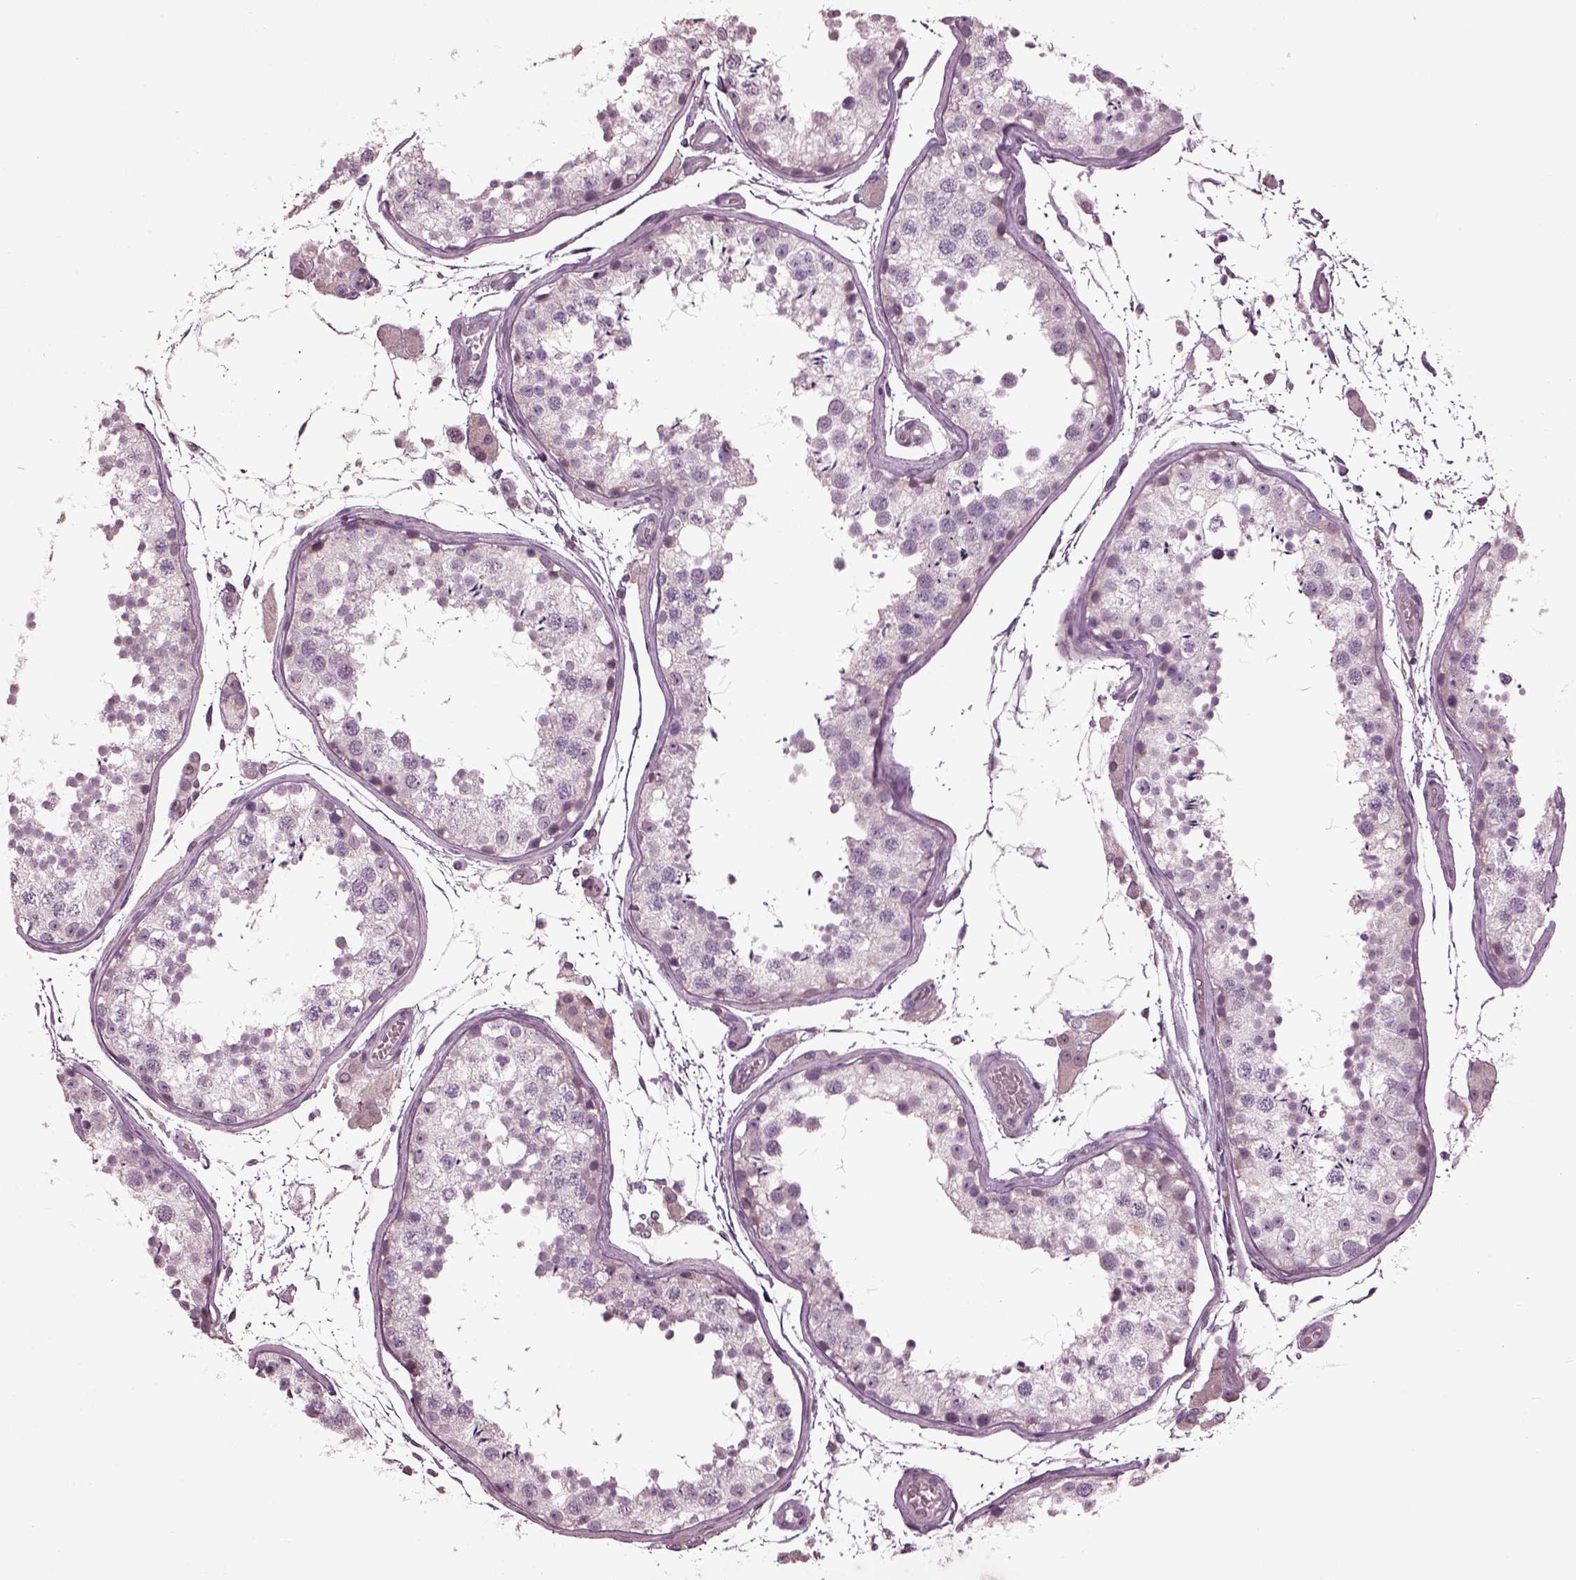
{"staining": {"intensity": "weak", "quantity": "<25%", "location": "cytoplasmic/membranous"}, "tissue": "testis", "cell_type": "Cells in seminiferous ducts", "image_type": "normal", "snomed": [{"axis": "morphology", "description": "Normal tissue, NOS"}, {"axis": "topography", "description": "Testis"}], "caption": "Immunohistochemistry of benign human testis demonstrates no staining in cells in seminiferous ducts. (Brightfield microscopy of DAB (3,3'-diaminobenzidine) immunohistochemistry at high magnification).", "gene": "GAL", "patient": {"sex": "male", "age": 29}}